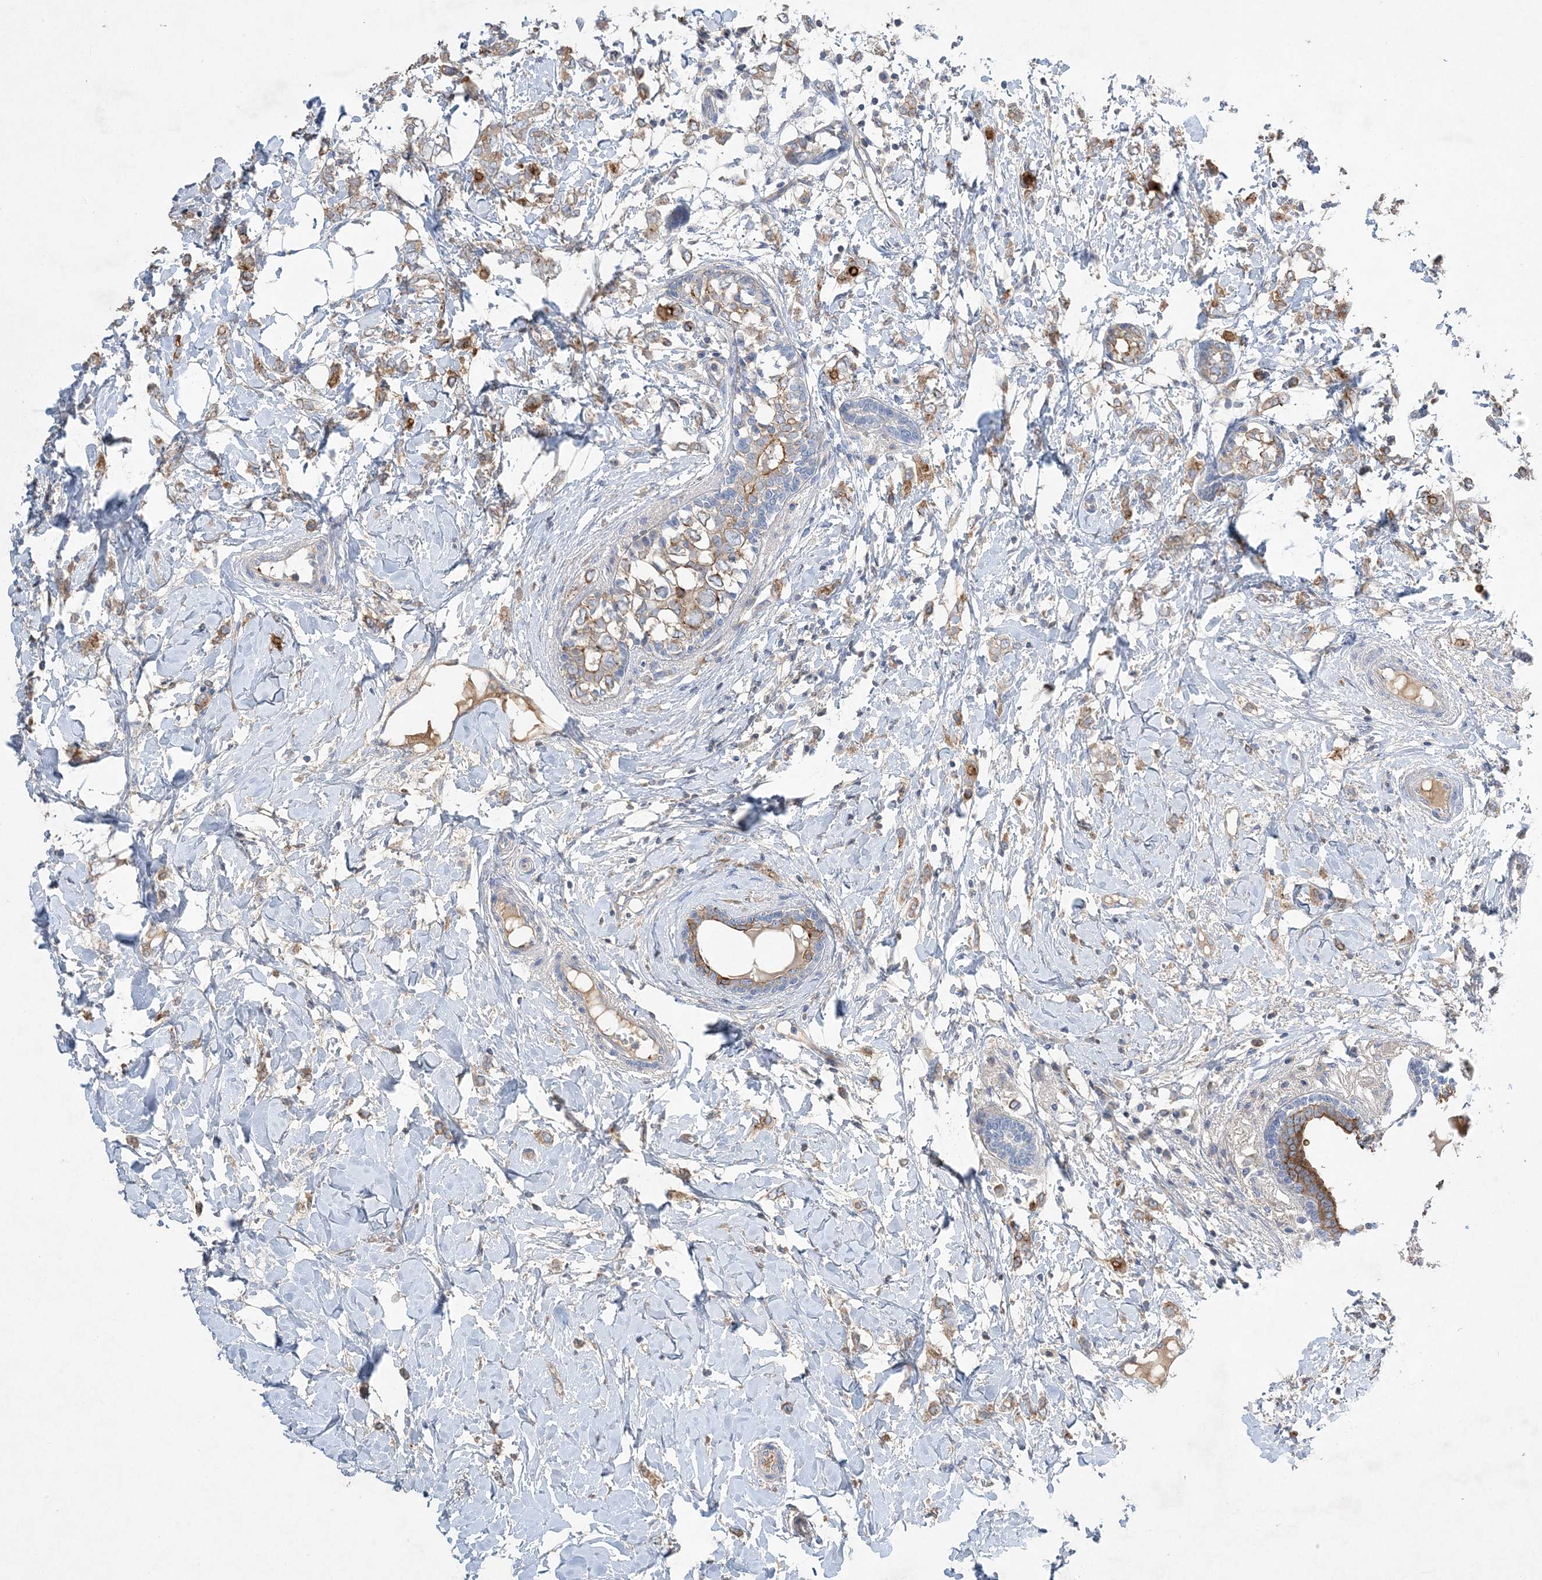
{"staining": {"intensity": "weak", "quantity": ">75%", "location": "cytoplasmic/membranous"}, "tissue": "breast cancer", "cell_type": "Tumor cells", "image_type": "cancer", "snomed": [{"axis": "morphology", "description": "Normal tissue, NOS"}, {"axis": "morphology", "description": "Lobular carcinoma"}, {"axis": "topography", "description": "Breast"}], "caption": "Immunohistochemistry photomicrograph of neoplastic tissue: lobular carcinoma (breast) stained using immunohistochemistry reveals low levels of weak protein expression localized specifically in the cytoplasmic/membranous of tumor cells, appearing as a cytoplasmic/membranous brown color.", "gene": "ADCK2", "patient": {"sex": "female", "age": 47}}